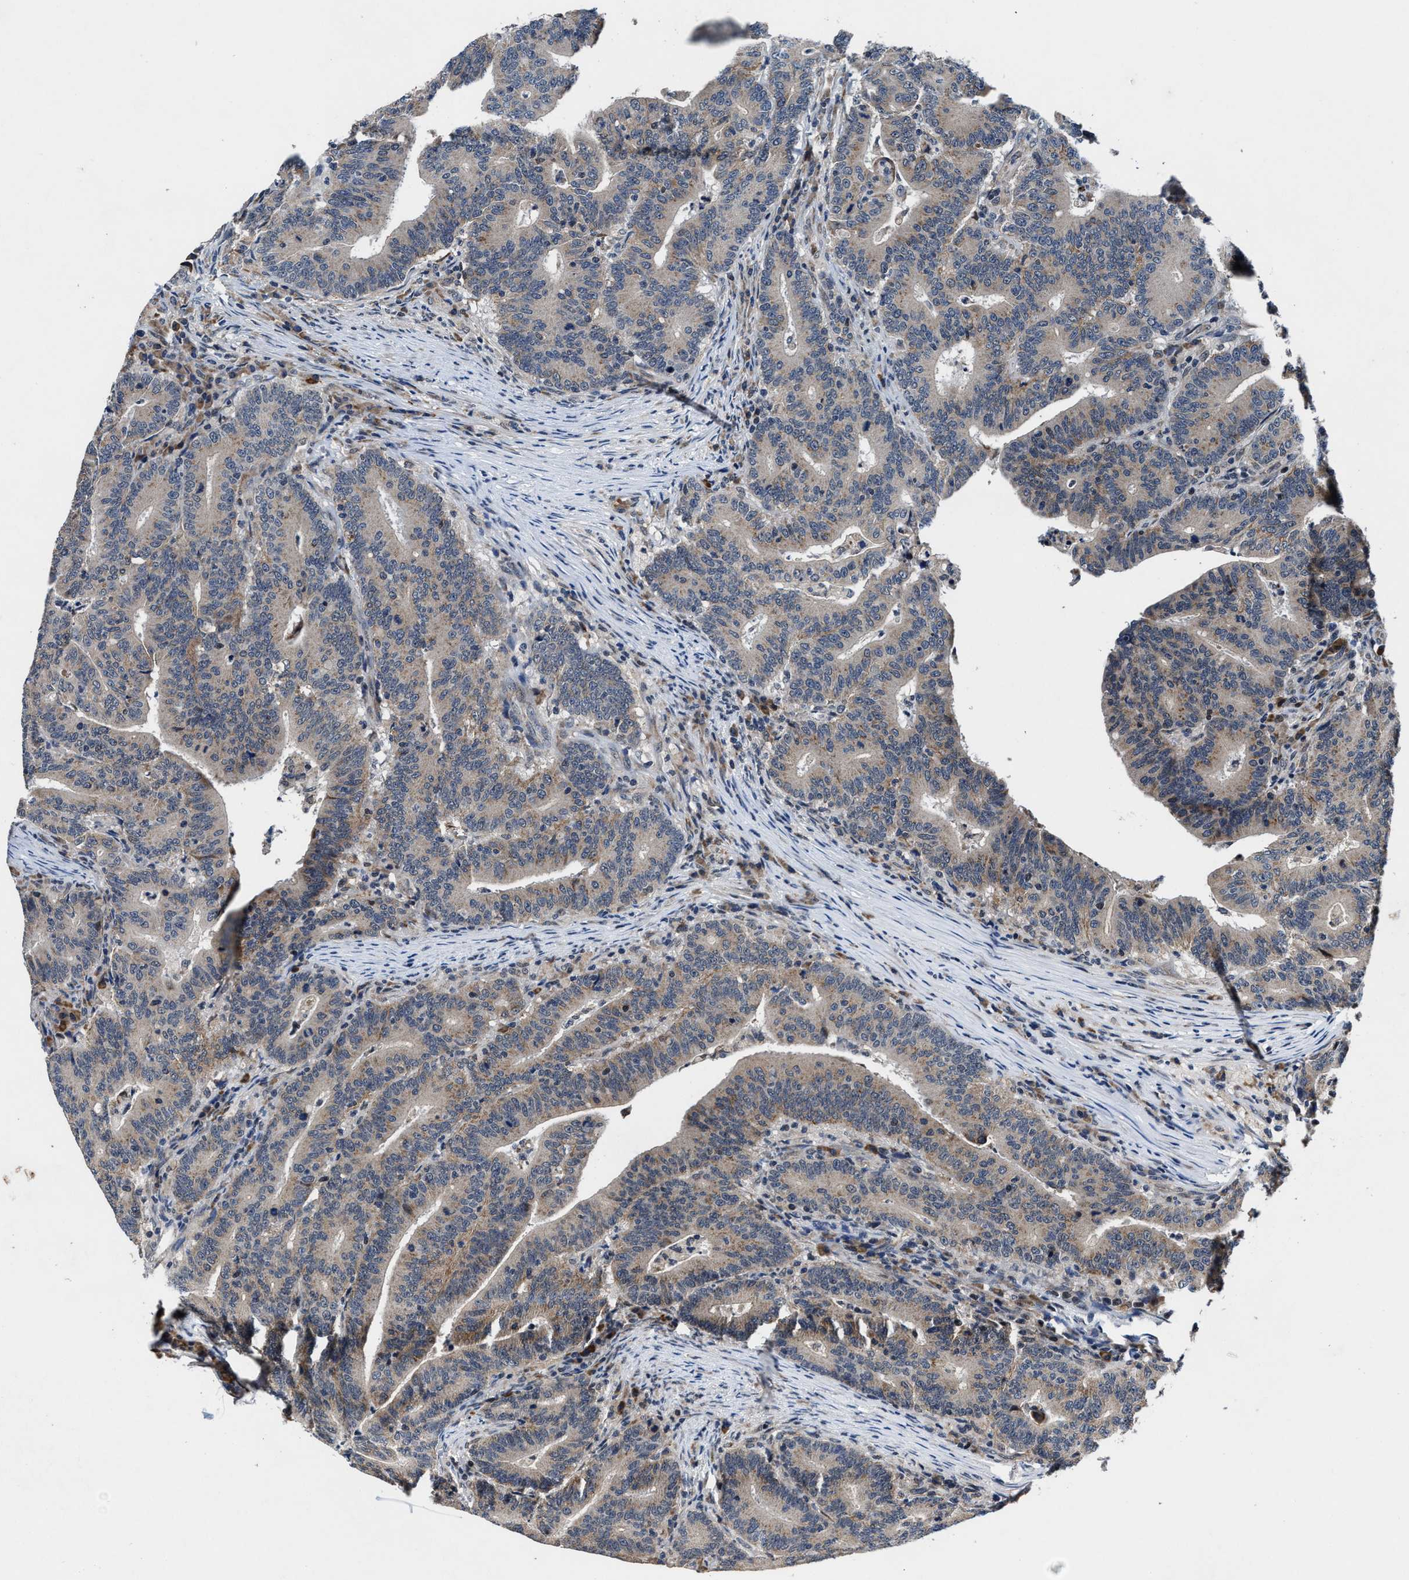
{"staining": {"intensity": "moderate", "quantity": "25%-75%", "location": "cytoplasmic/membranous"}, "tissue": "colorectal cancer", "cell_type": "Tumor cells", "image_type": "cancer", "snomed": [{"axis": "morphology", "description": "Adenocarcinoma, NOS"}, {"axis": "topography", "description": "Colon"}], "caption": "Immunohistochemical staining of colorectal cancer (adenocarcinoma) displays medium levels of moderate cytoplasmic/membranous expression in approximately 25%-75% of tumor cells.", "gene": "TMEM53", "patient": {"sex": "female", "age": 66}}